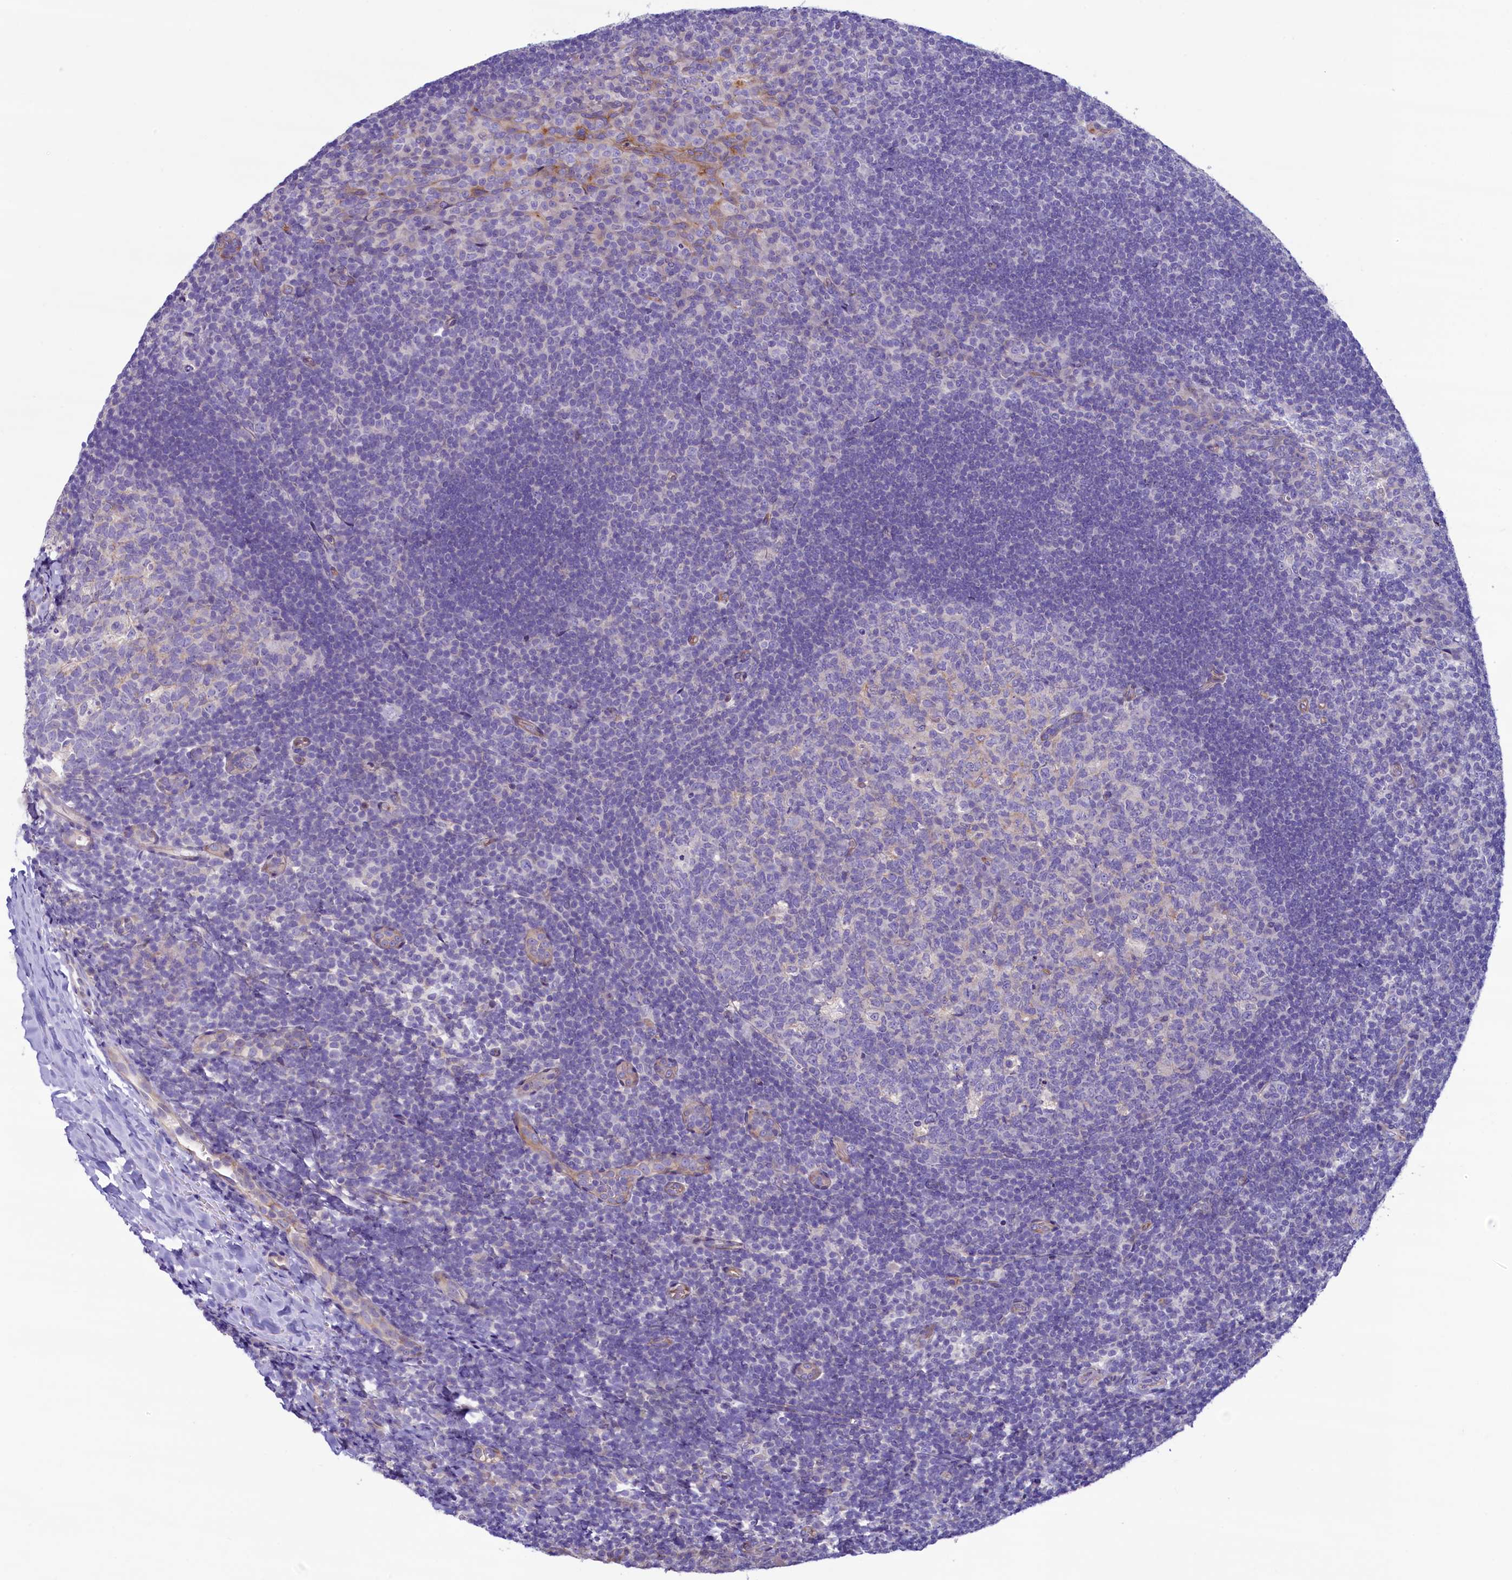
{"staining": {"intensity": "negative", "quantity": "none", "location": "none"}, "tissue": "tonsil", "cell_type": "Germinal center cells", "image_type": "normal", "snomed": [{"axis": "morphology", "description": "Normal tissue, NOS"}, {"axis": "topography", "description": "Tonsil"}], "caption": "A high-resolution micrograph shows immunohistochemistry staining of benign tonsil, which demonstrates no significant staining in germinal center cells.", "gene": "KRBOX5", "patient": {"sex": "male", "age": 17}}